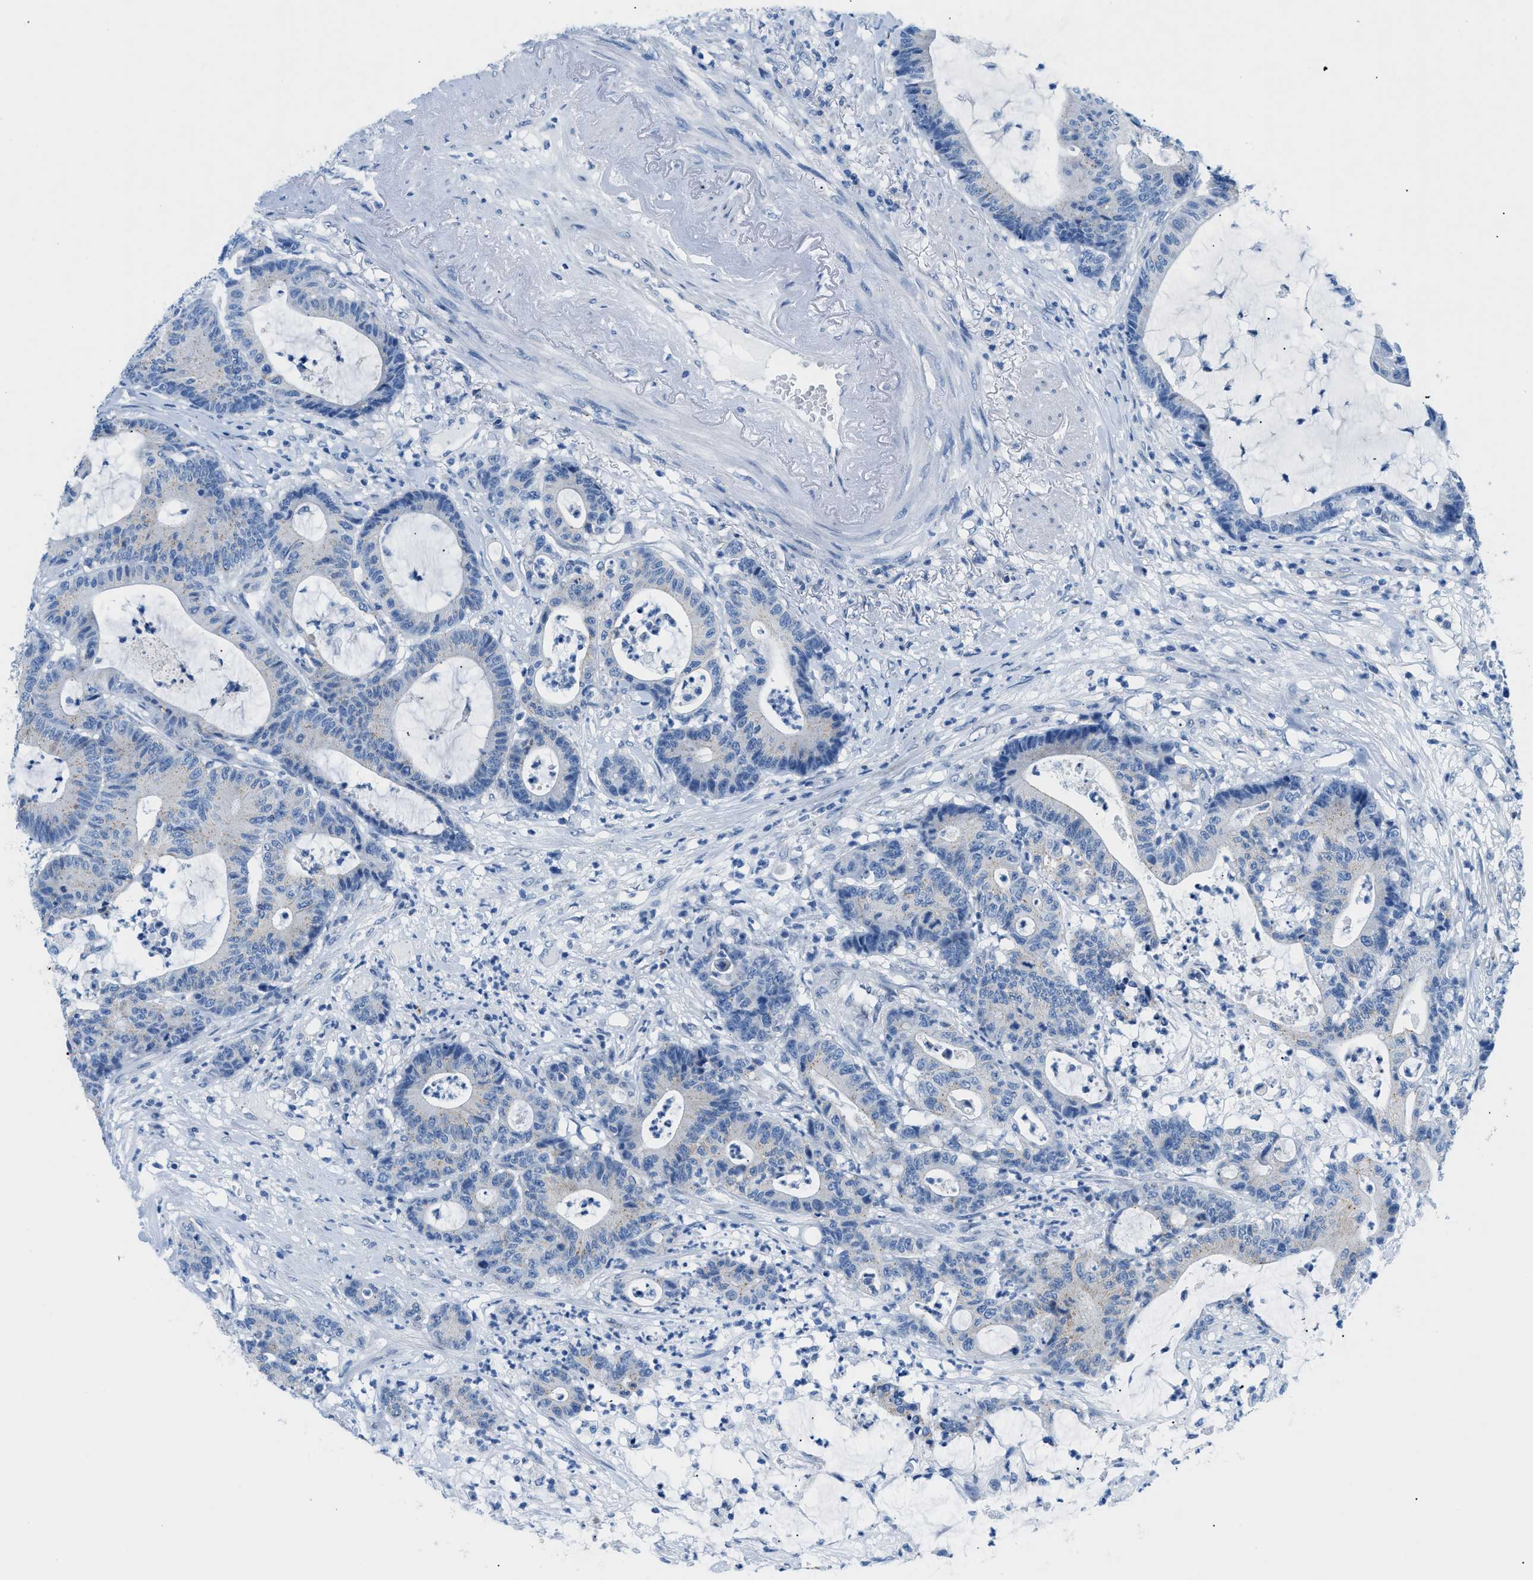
{"staining": {"intensity": "negative", "quantity": "none", "location": "none"}, "tissue": "colorectal cancer", "cell_type": "Tumor cells", "image_type": "cancer", "snomed": [{"axis": "morphology", "description": "Adenocarcinoma, NOS"}, {"axis": "topography", "description": "Colon"}], "caption": "Micrograph shows no protein positivity in tumor cells of colorectal cancer (adenocarcinoma) tissue. (IHC, brightfield microscopy, high magnification).", "gene": "FDCSP", "patient": {"sex": "female", "age": 84}}